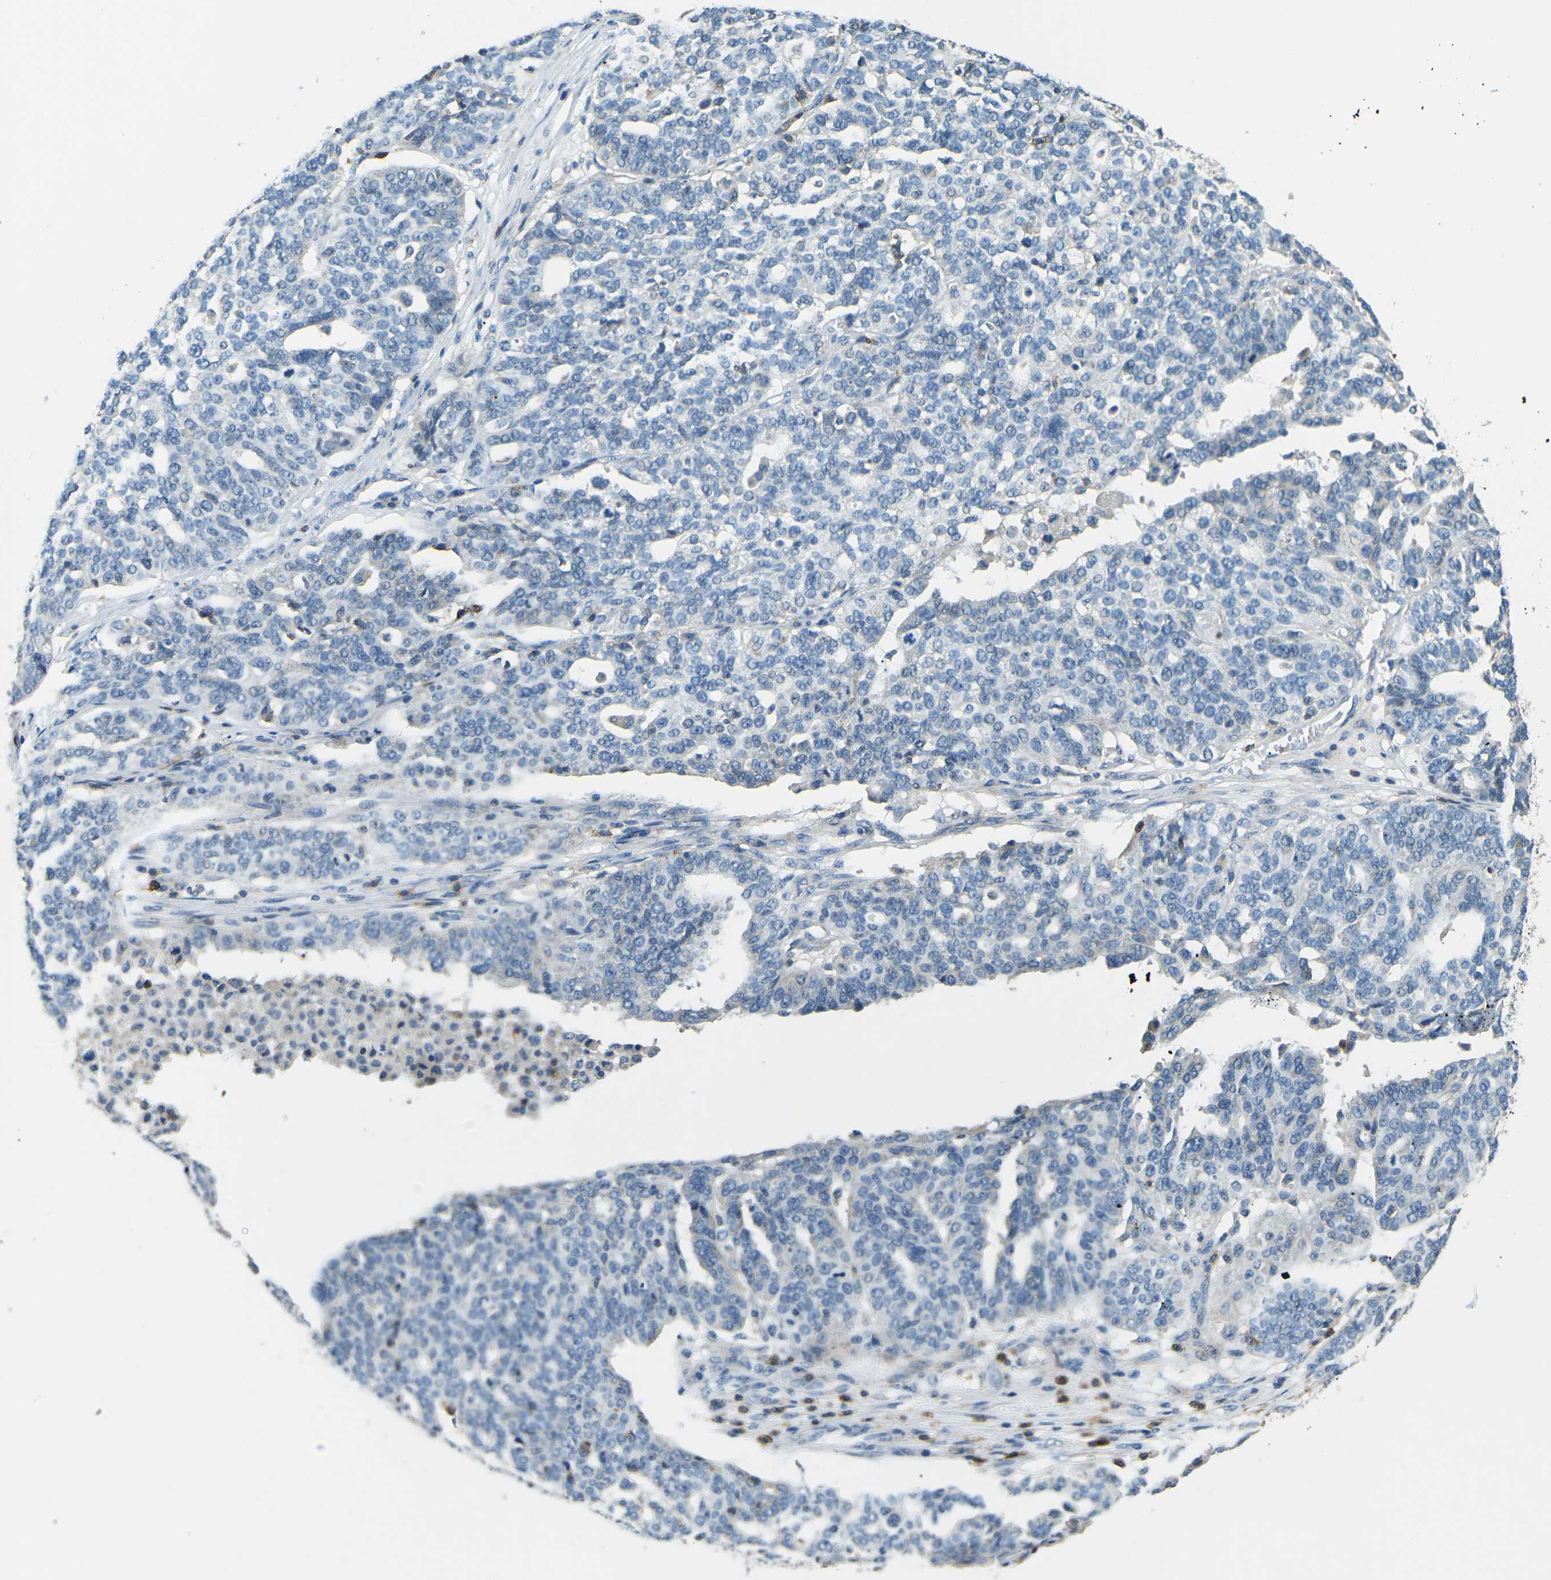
{"staining": {"intensity": "negative", "quantity": "none", "location": "none"}, "tissue": "ovarian cancer", "cell_type": "Tumor cells", "image_type": "cancer", "snomed": [{"axis": "morphology", "description": "Cystadenocarcinoma, serous, NOS"}, {"axis": "topography", "description": "Ovary"}], "caption": "Tumor cells are negative for protein expression in human serous cystadenocarcinoma (ovarian).", "gene": "CD6", "patient": {"sex": "female", "age": 59}}